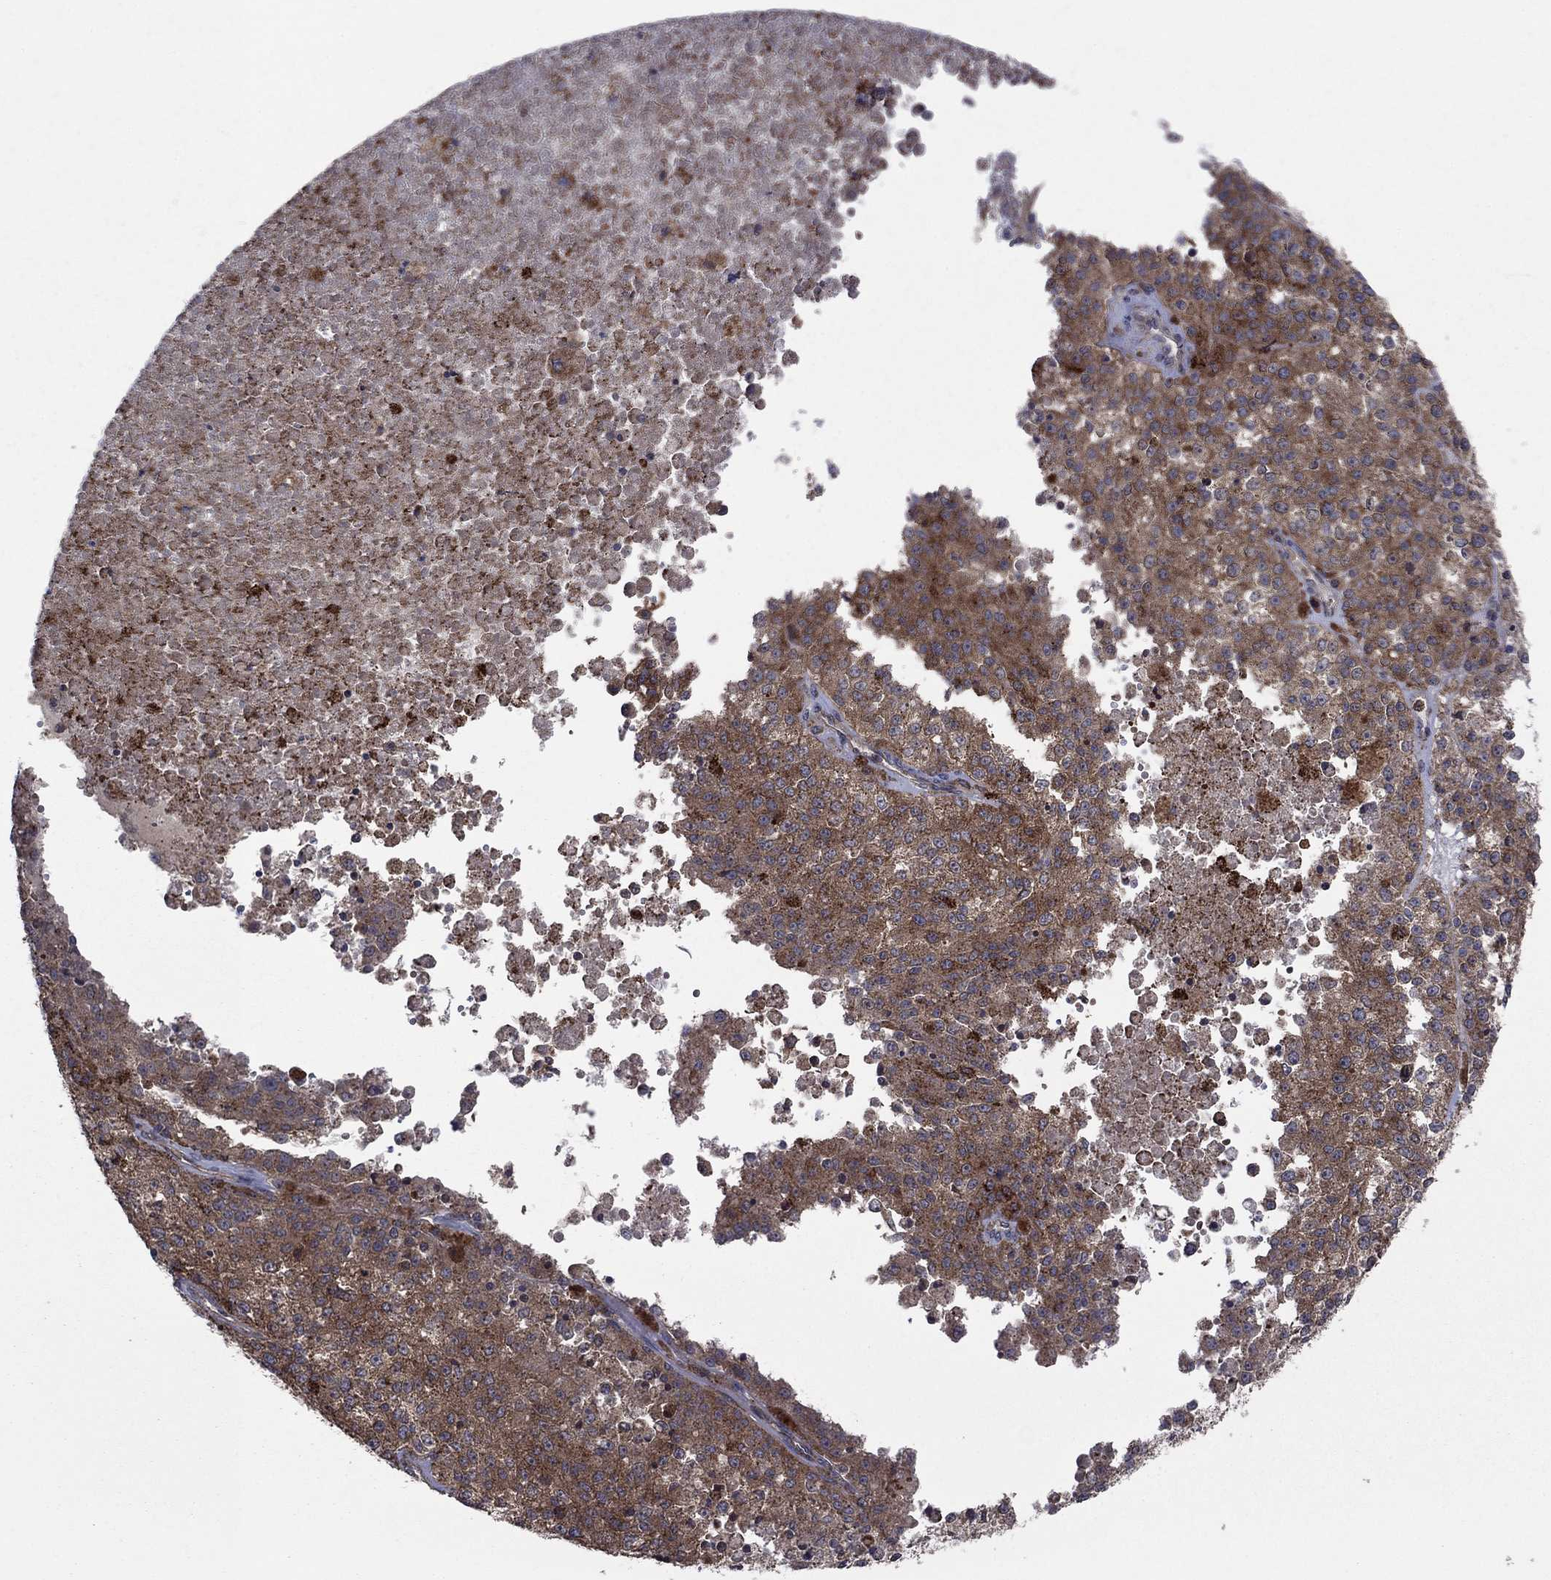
{"staining": {"intensity": "moderate", "quantity": ">75%", "location": "cytoplasmic/membranous"}, "tissue": "melanoma", "cell_type": "Tumor cells", "image_type": "cancer", "snomed": [{"axis": "morphology", "description": "Malignant melanoma, Metastatic site"}, {"axis": "topography", "description": "Lymph node"}], "caption": "Moderate cytoplasmic/membranous staining is appreciated in approximately >75% of tumor cells in malignant melanoma (metastatic site).", "gene": "MEA1", "patient": {"sex": "female", "age": 64}}